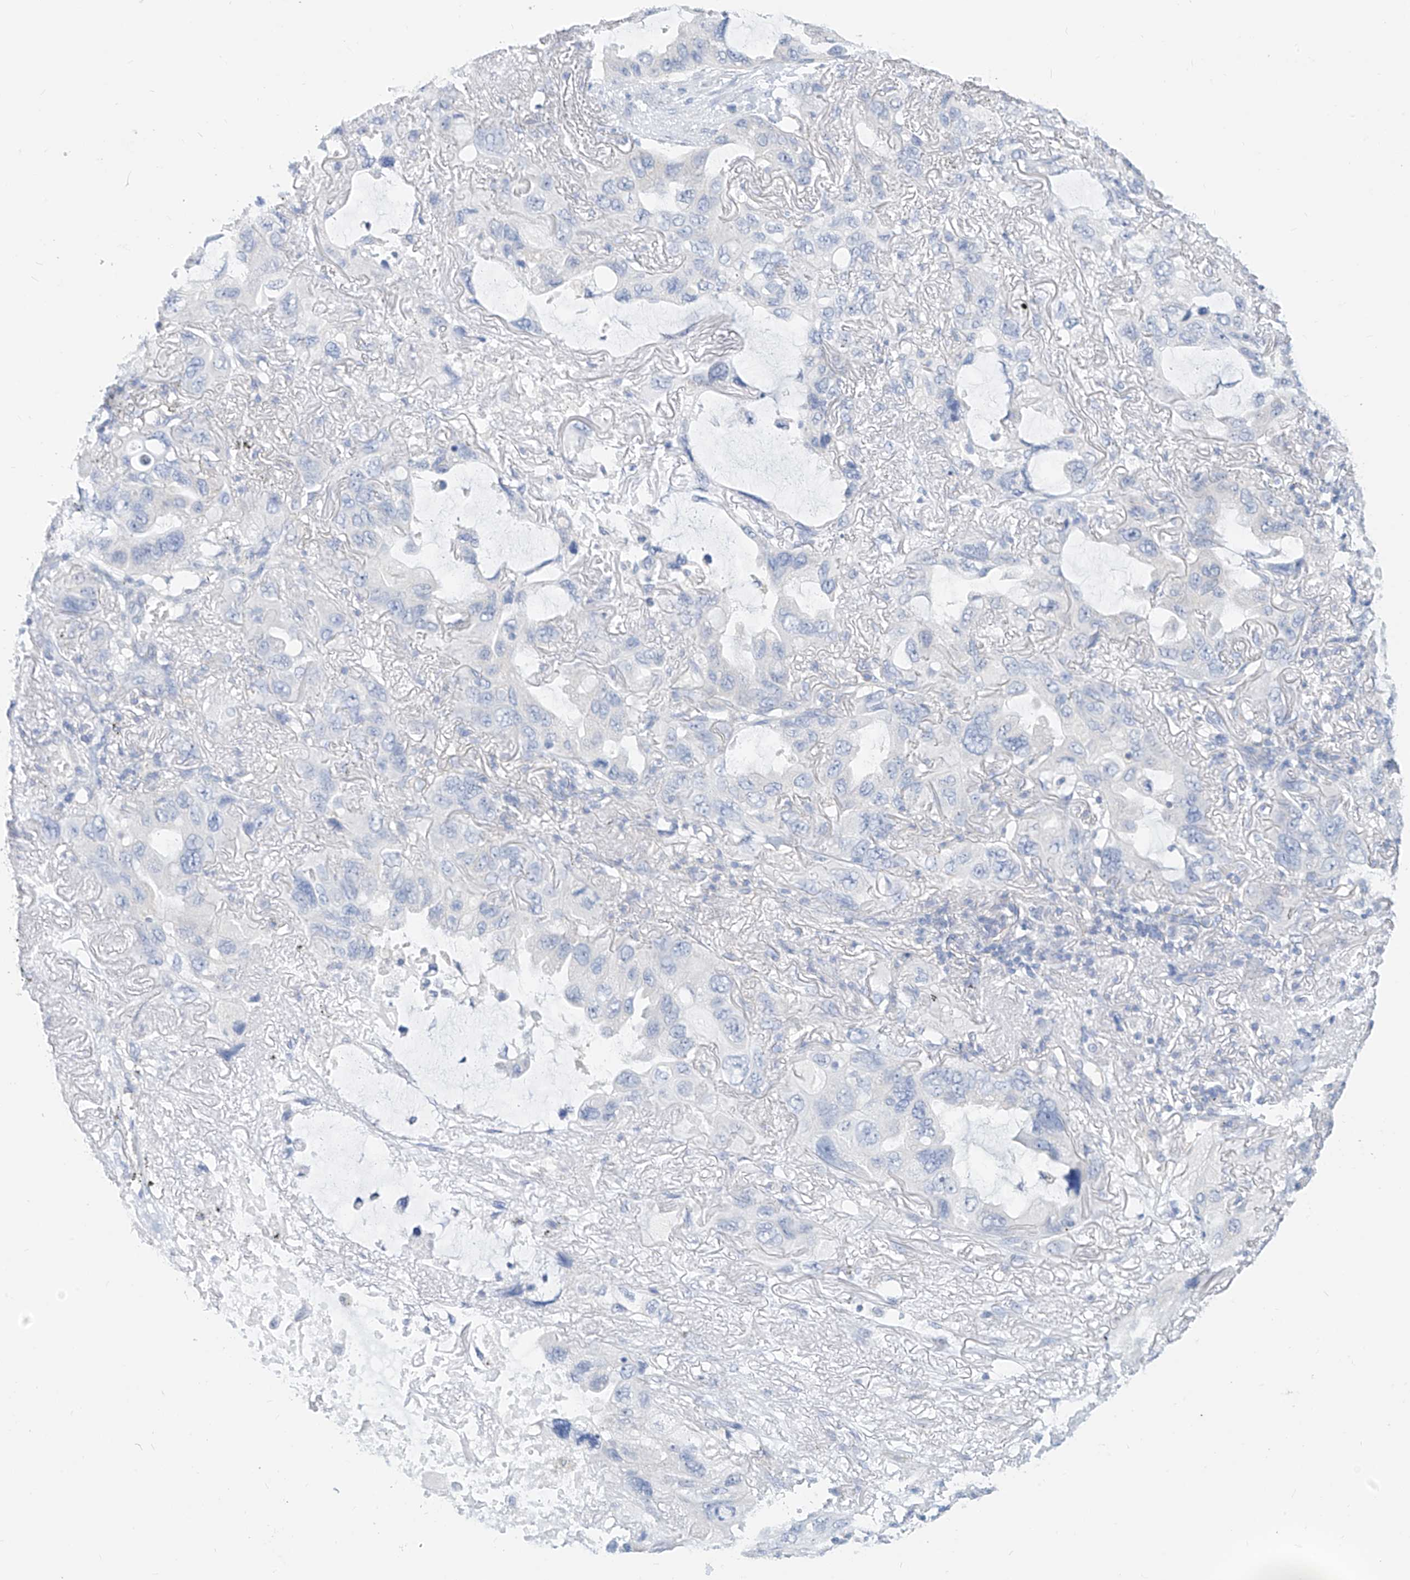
{"staining": {"intensity": "negative", "quantity": "none", "location": "none"}, "tissue": "lung cancer", "cell_type": "Tumor cells", "image_type": "cancer", "snomed": [{"axis": "morphology", "description": "Squamous cell carcinoma, NOS"}, {"axis": "topography", "description": "Lung"}], "caption": "Lung cancer was stained to show a protein in brown. There is no significant staining in tumor cells. Nuclei are stained in blue.", "gene": "ZZEF1", "patient": {"sex": "female", "age": 73}}